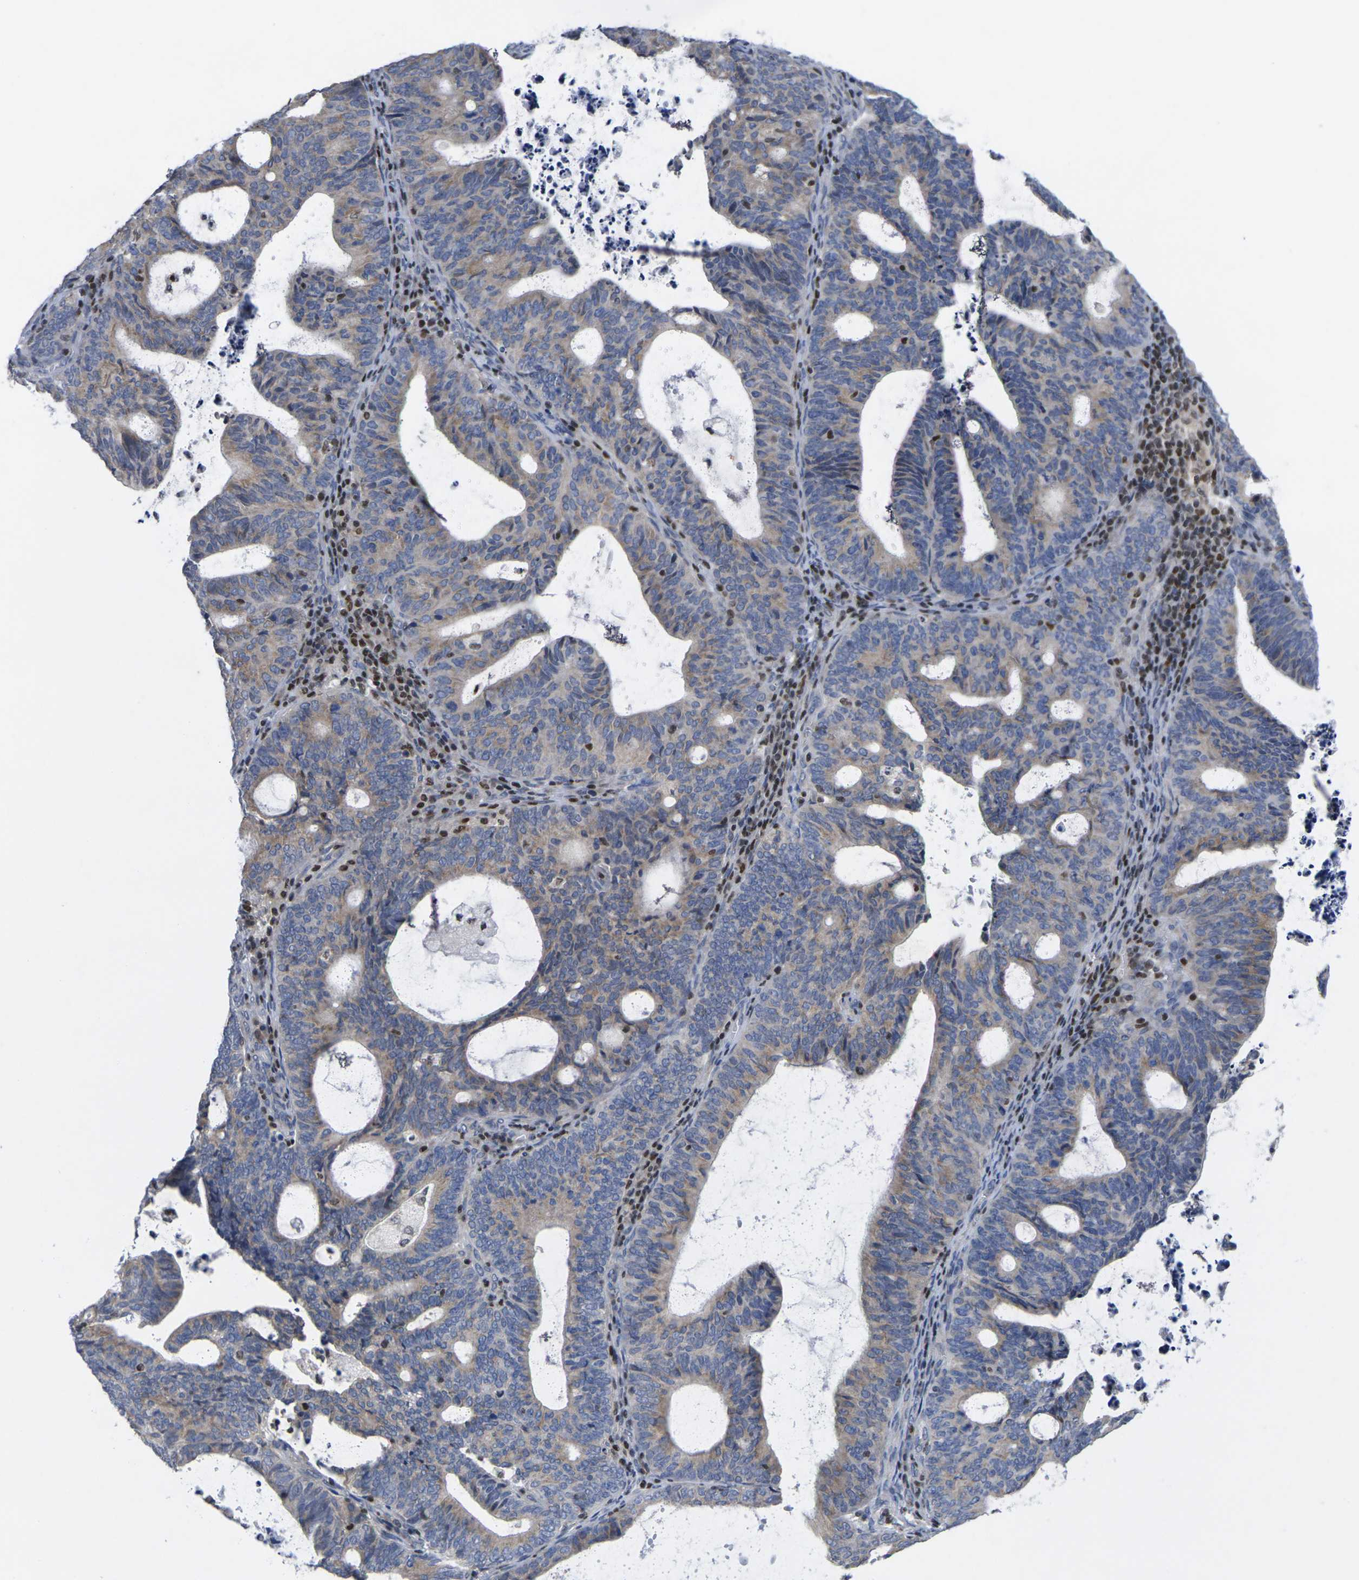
{"staining": {"intensity": "weak", "quantity": "25%-75%", "location": "cytoplasmic/membranous"}, "tissue": "endometrial cancer", "cell_type": "Tumor cells", "image_type": "cancer", "snomed": [{"axis": "morphology", "description": "Adenocarcinoma, NOS"}, {"axis": "topography", "description": "Uterus"}], "caption": "An image of human endometrial cancer stained for a protein demonstrates weak cytoplasmic/membranous brown staining in tumor cells. The staining was performed using DAB, with brown indicating positive protein expression. Nuclei are stained blue with hematoxylin.", "gene": "IKZF1", "patient": {"sex": "female", "age": 83}}